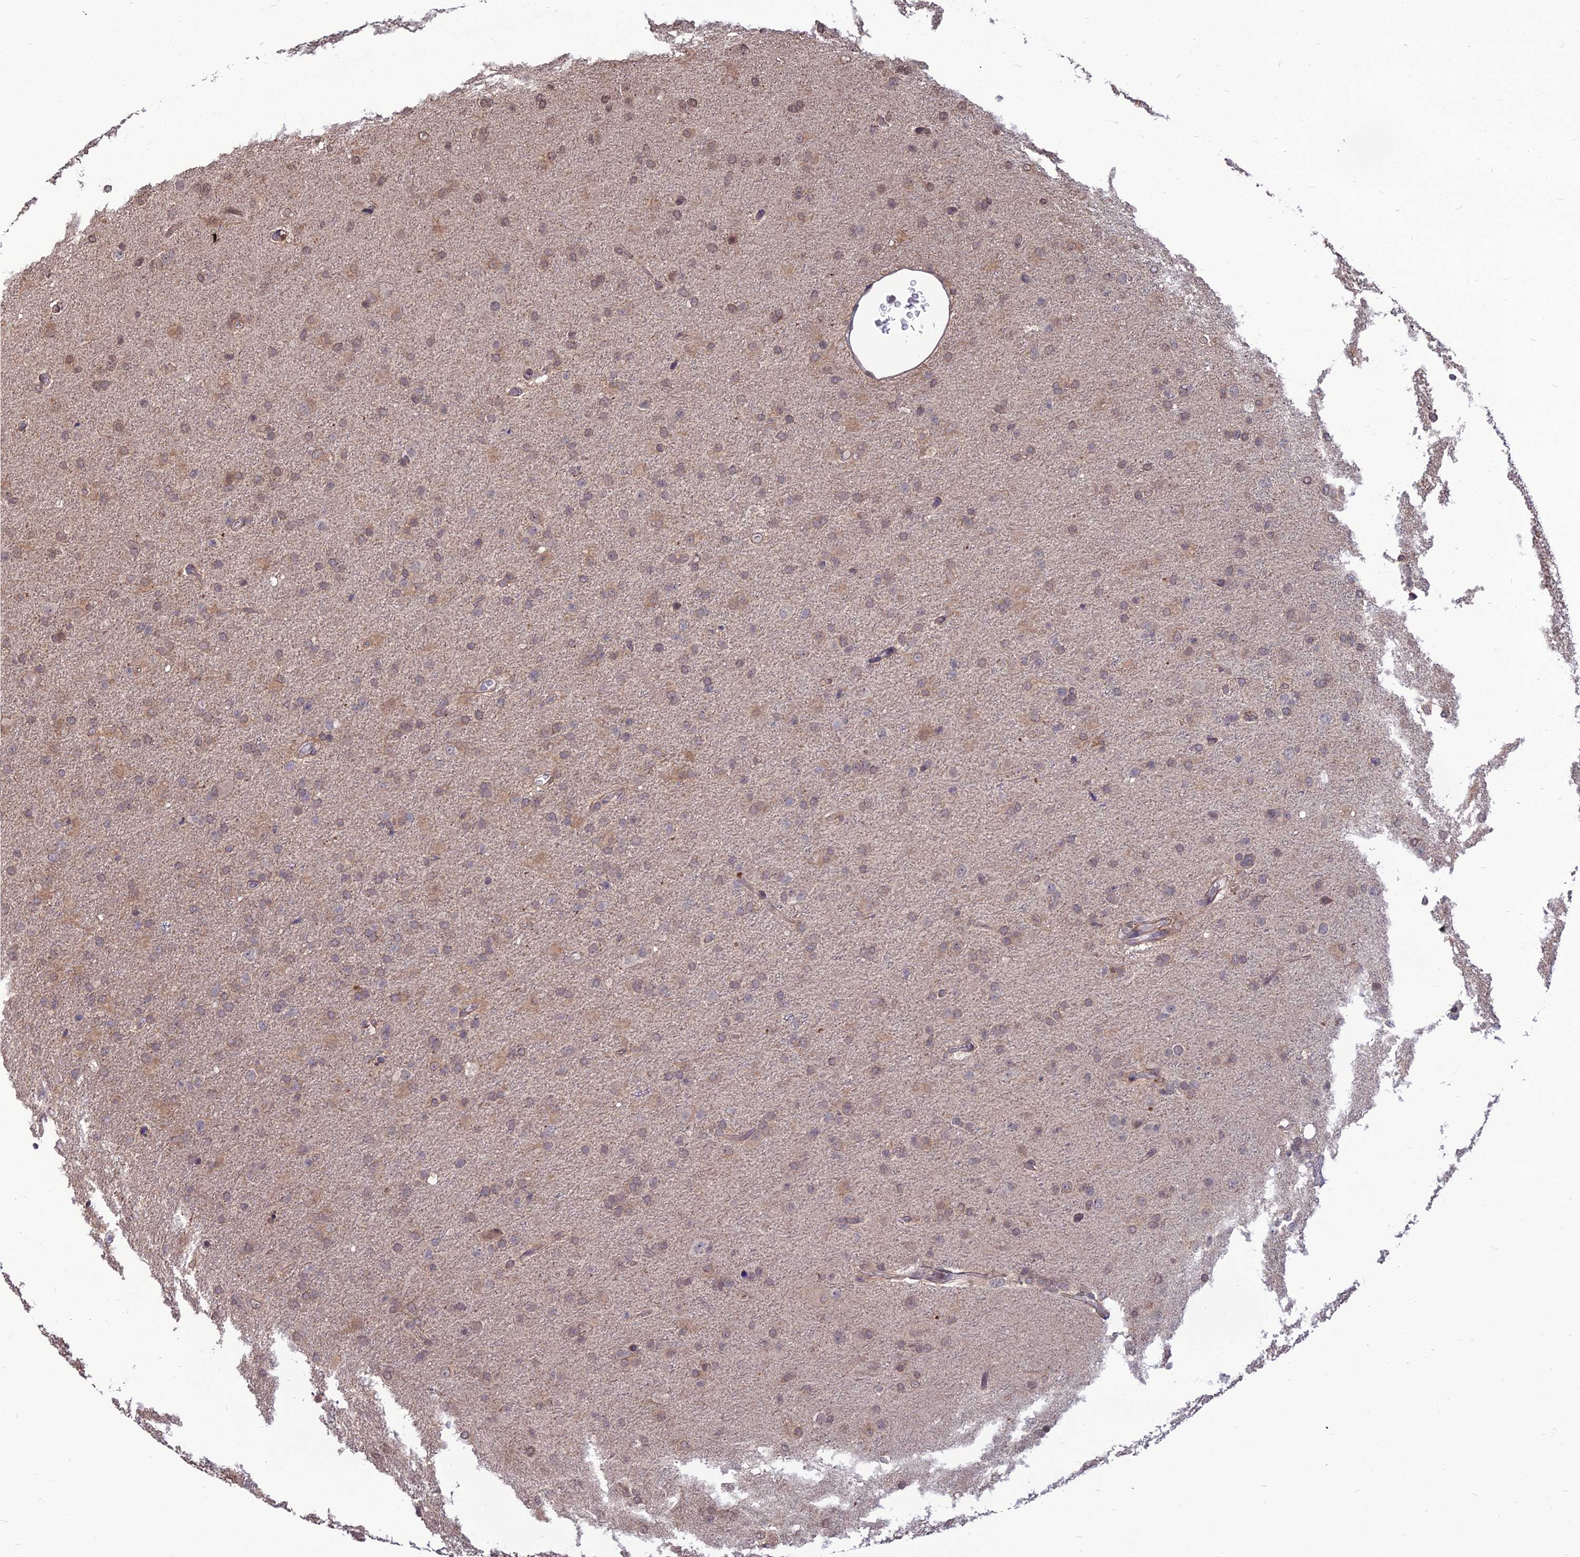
{"staining": {"intensity": "weak", "quantity": "<25%", "location": "nuclear"}, "tissue": "glioma", "cell_type": "Tumor cells", "image_type": "cancer", "snomed": [{"axis": "morphology", "description": "Glioma, malignant, Low grade"}, {"axis": "topography", "description": "Brain"}], "caption": "Immunohistochemistry of malignant low-grade glioma reveals no expression in tumor cells.", "gene": "OPA3", "patient": {"sex": "male", "age": 65}}